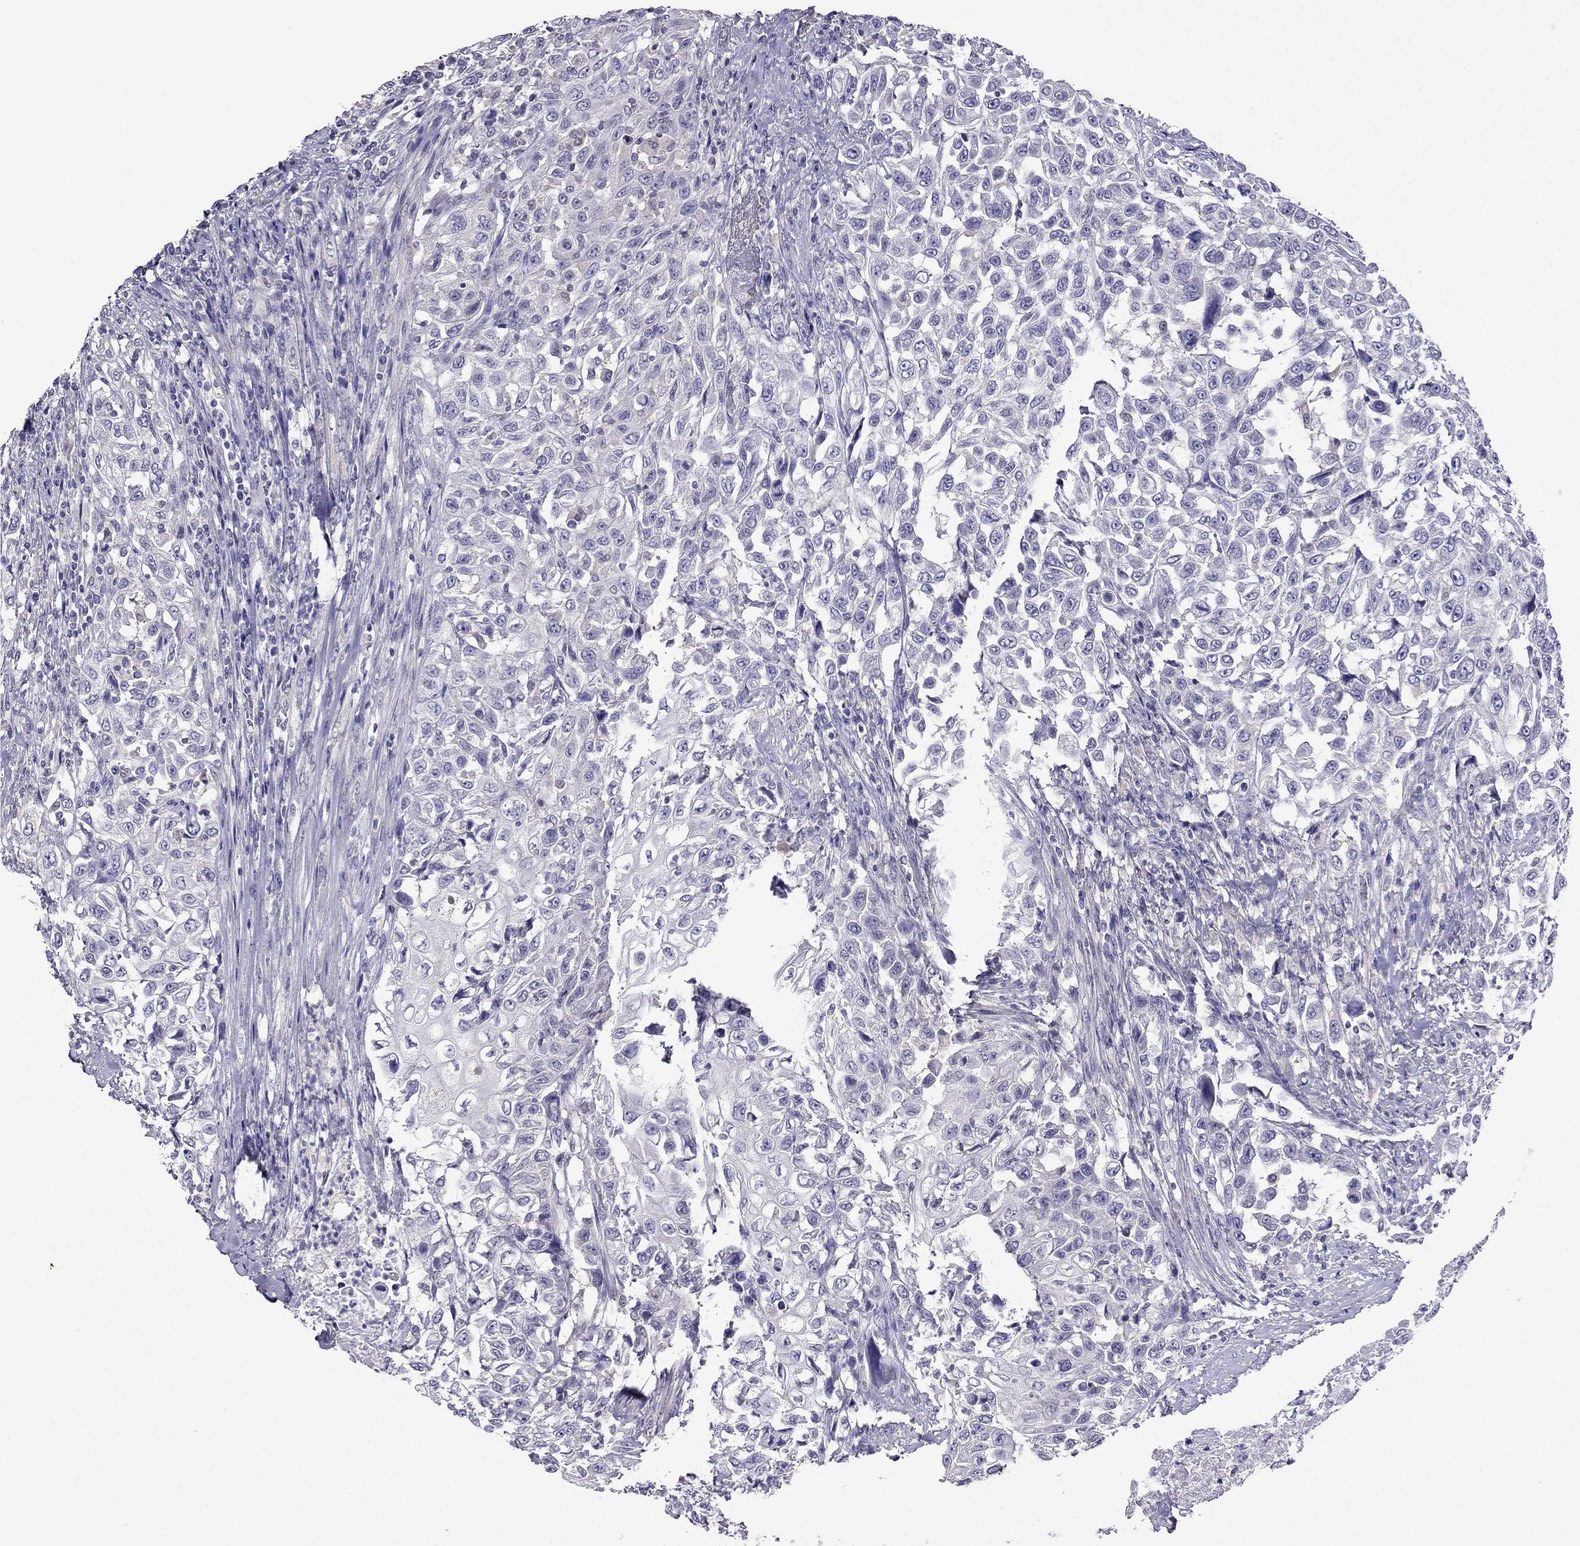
{"staining": {"intensity": "negative", "quantity": "none", "location": "none"}, "tissue": "urothelial cancer", "cell_type": "Tumor cells", "image_type": "cancer", "snomed": [{"axis": "morphology", "description": "Urothelial carcinoma, High grade"}, {"axis": "topography", "description": "Urinary bladder"}], "caption": "This is a photomicrograph of immunohistochemistry (IHC) staining of urothelial cancer, which shows no staining in tumor cells.", "gene": "SCNN1D", "patient": {"sex": "female", "age": 56}}